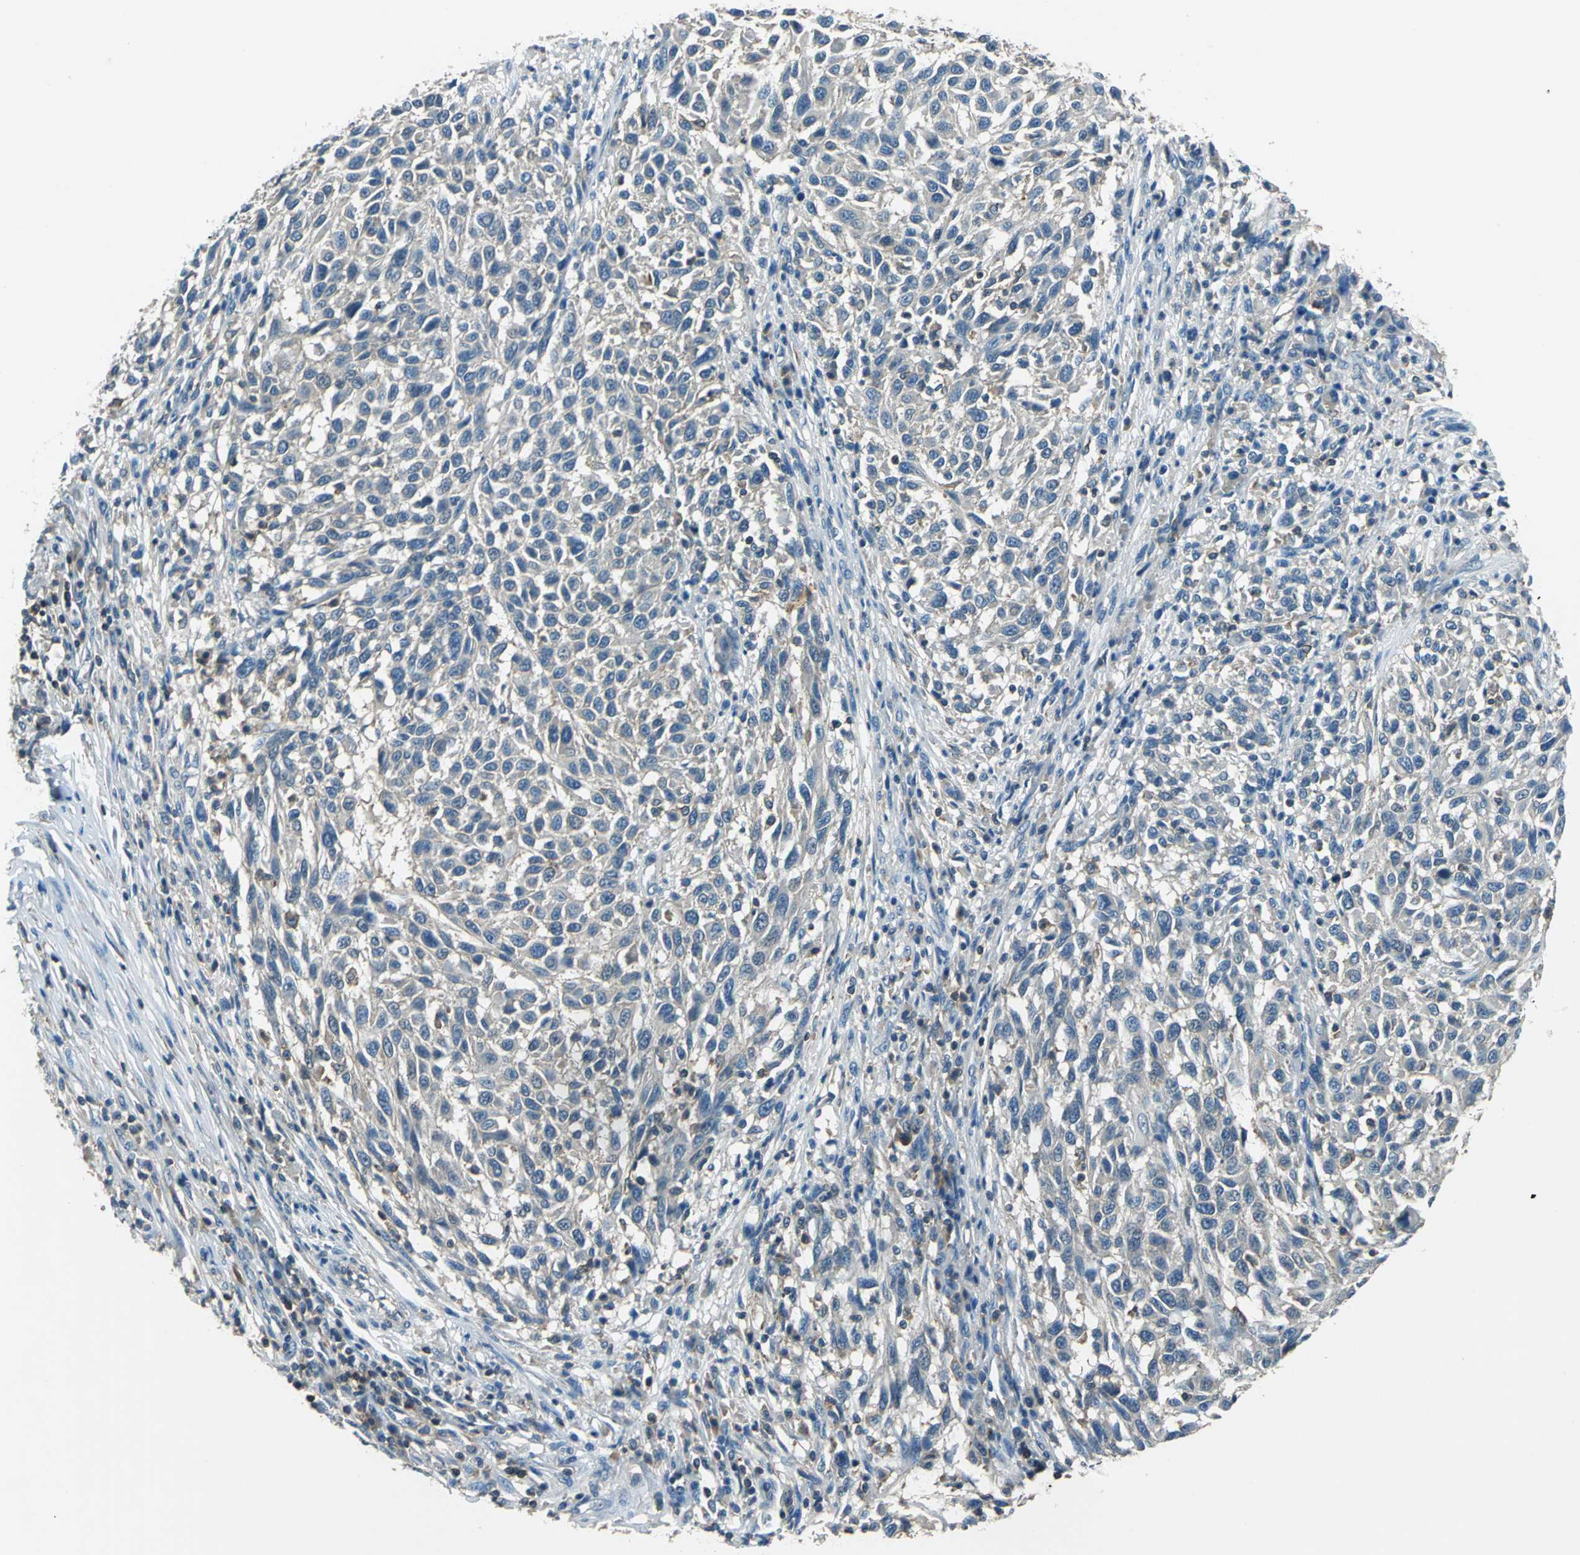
{"staining": {"intensity": "negative", "quantity": "none", "location": "none"}, "tissue": "melanoma", "cell_type": "Tumor cells", "image_type": "cancer", "snomed": [{"axis": "morphology", "description": "Malignant melanoma, Metastatic site"}, {"axis": "topography", "description": "Lymph node"}], "caption": "Tumor cells show no significant staining in melanoma.", "gene": "PRKCA", "patient": {"sex": "male", "age": 61}}